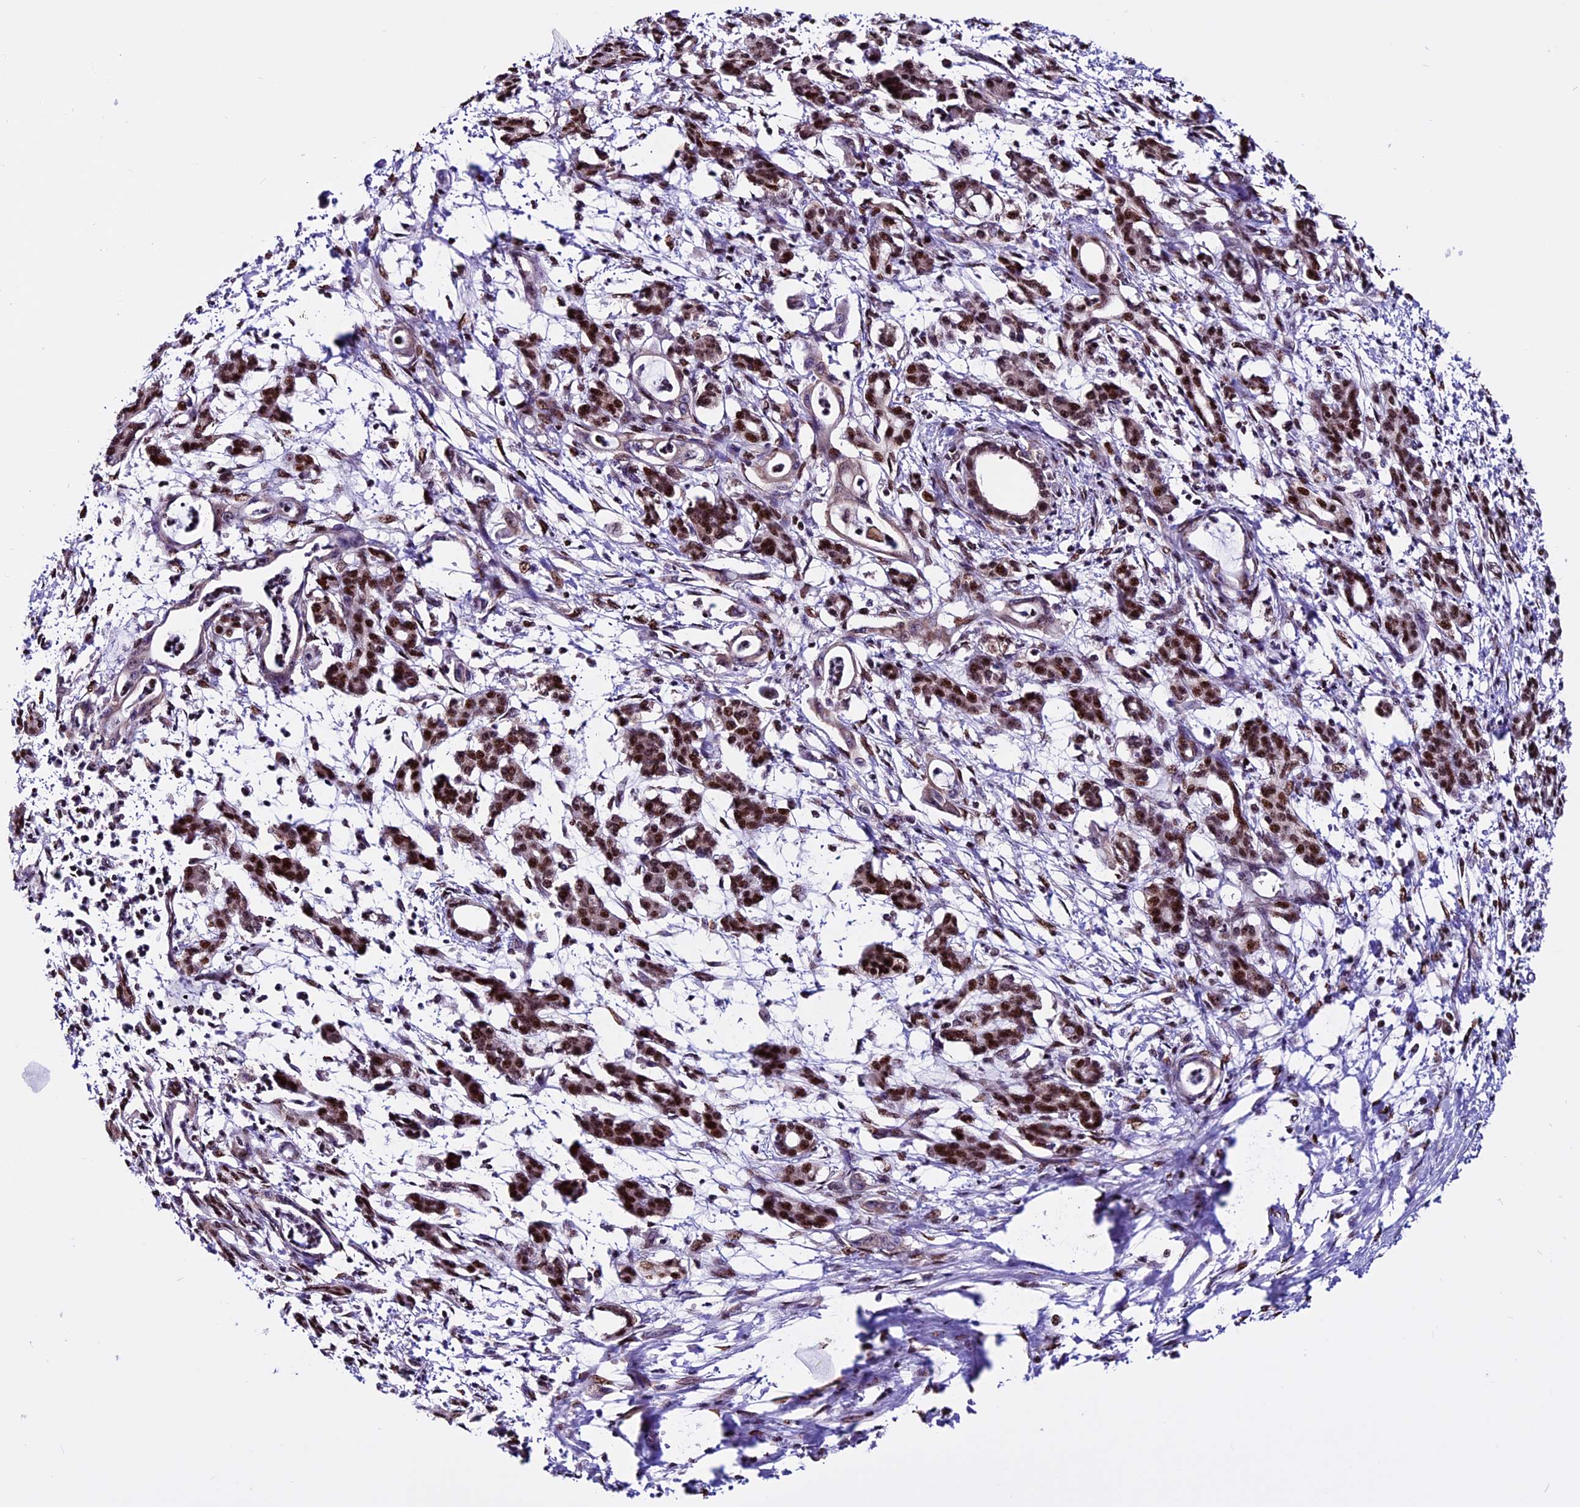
{"staining": {"intensity": "moderate", "quantity": ">75%", "location": "nuclear"}, "tissue": "pancreatic cancer", "cell_type": "Tumor cells", "image_type": "cancer", "snomed": [{"axis": "morphology", "description": "Adenocarcinoma, NOS"}, {"axis": "topography", "description": "Pancreas"}], "caption": "An immunohistochemistry micrograph of tumor tissue is shown. Protein staining in brown labels moderate nuclear positivity in pancreatic cancer (adenocarcinoma) within tumor cells.", "gene": "RINL", "patient": {"sex": "female", "age": 55}}